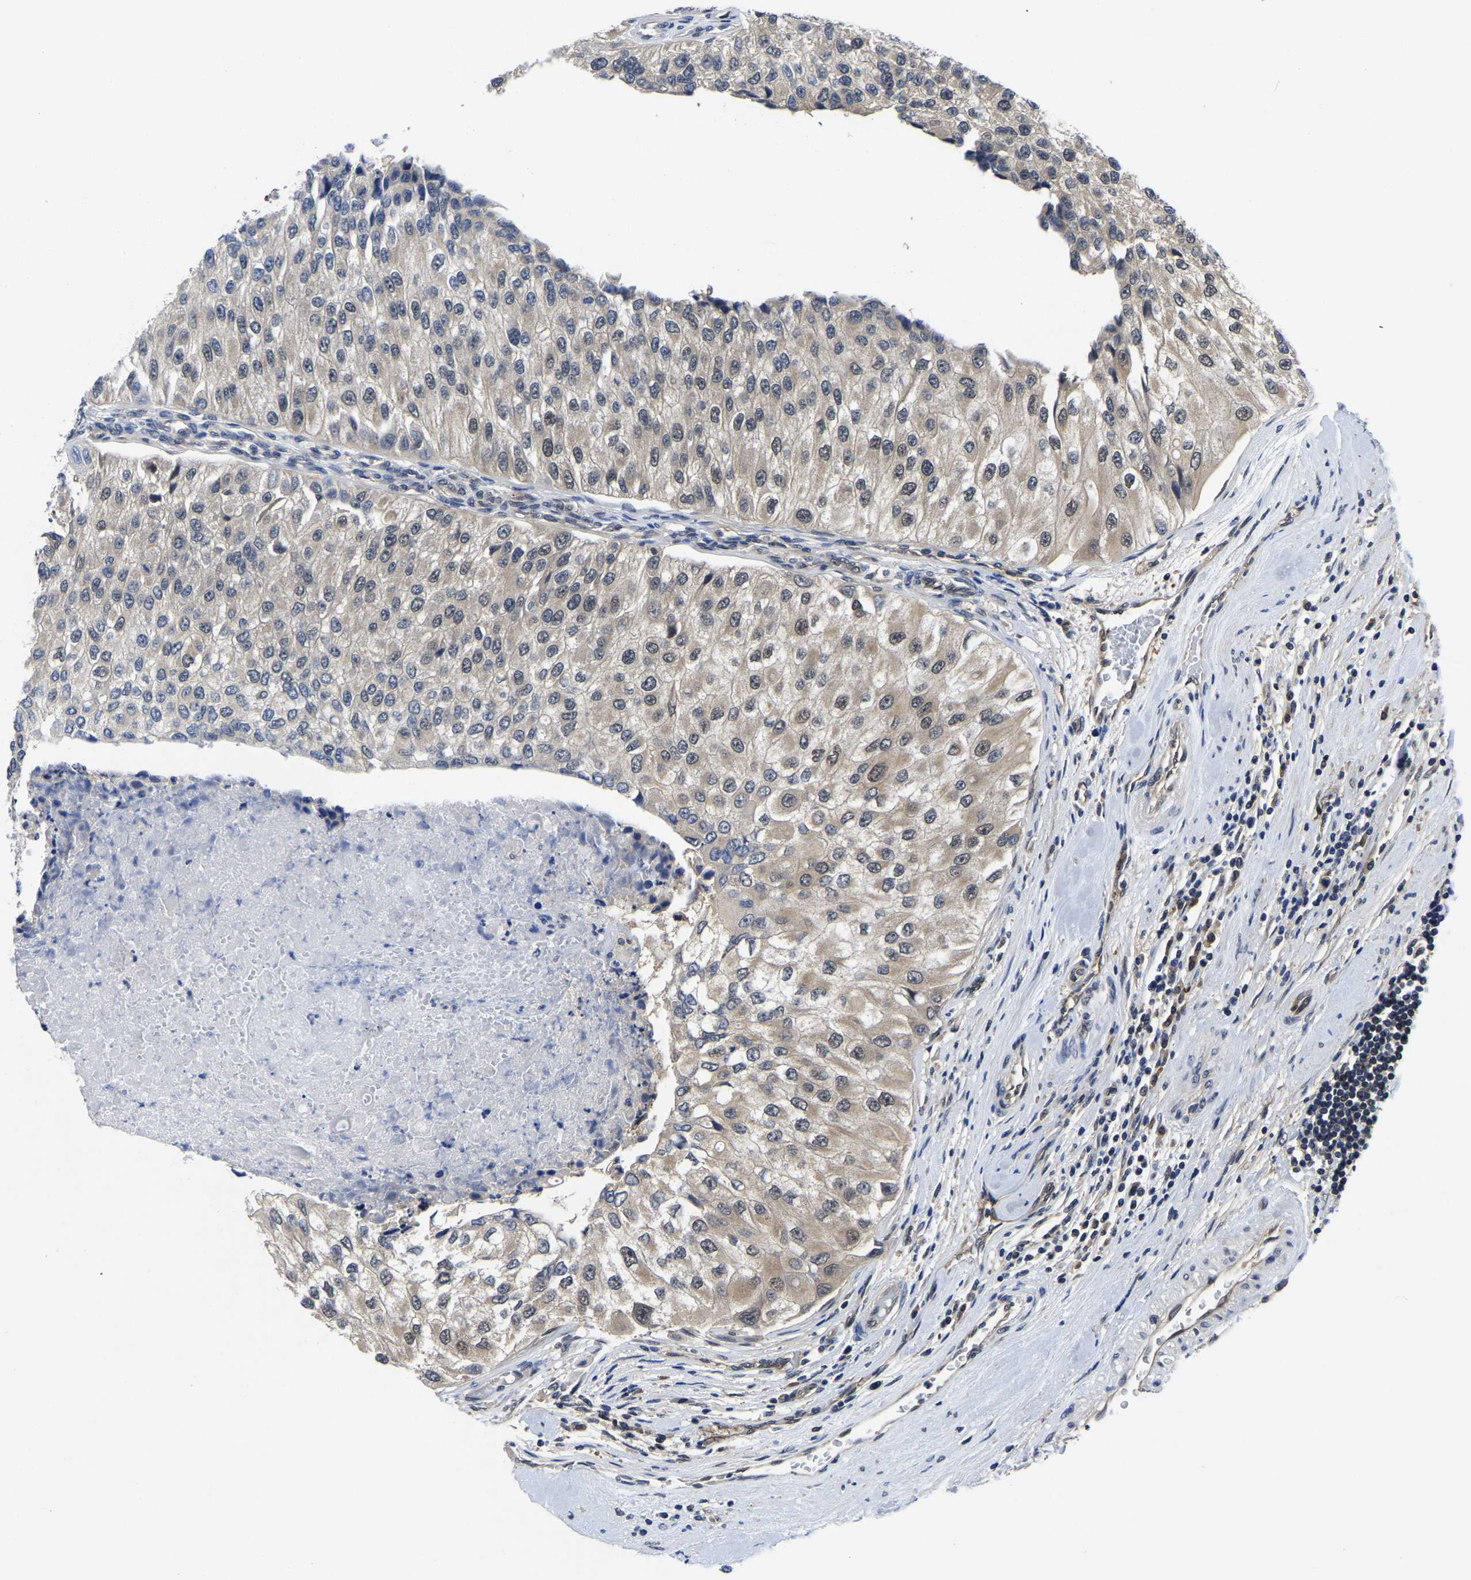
{"staining": {"intensity": "weak", "quantity": "<25%", "location": "cytoplasmic/membranous,nuclear"}, "tissue": "urothelial cancer", "cell_type": "Tumor cells", "image_type": "cancer", "snomed": [{"axis": "morphology", "description": "Urothelial carcinoma, High grade"}, {"axis": "topography", "description": "Kidney"}, {"axis": "topography", "description": "Urinary bladder"}], "caption": "This is an immunohistochemistry (IHC) image of high-grade urothelial carcinoma. There is no expression in tumor cells.", "gene": "MCOLN2", "patient": {"sex": "male", "age": 77}}